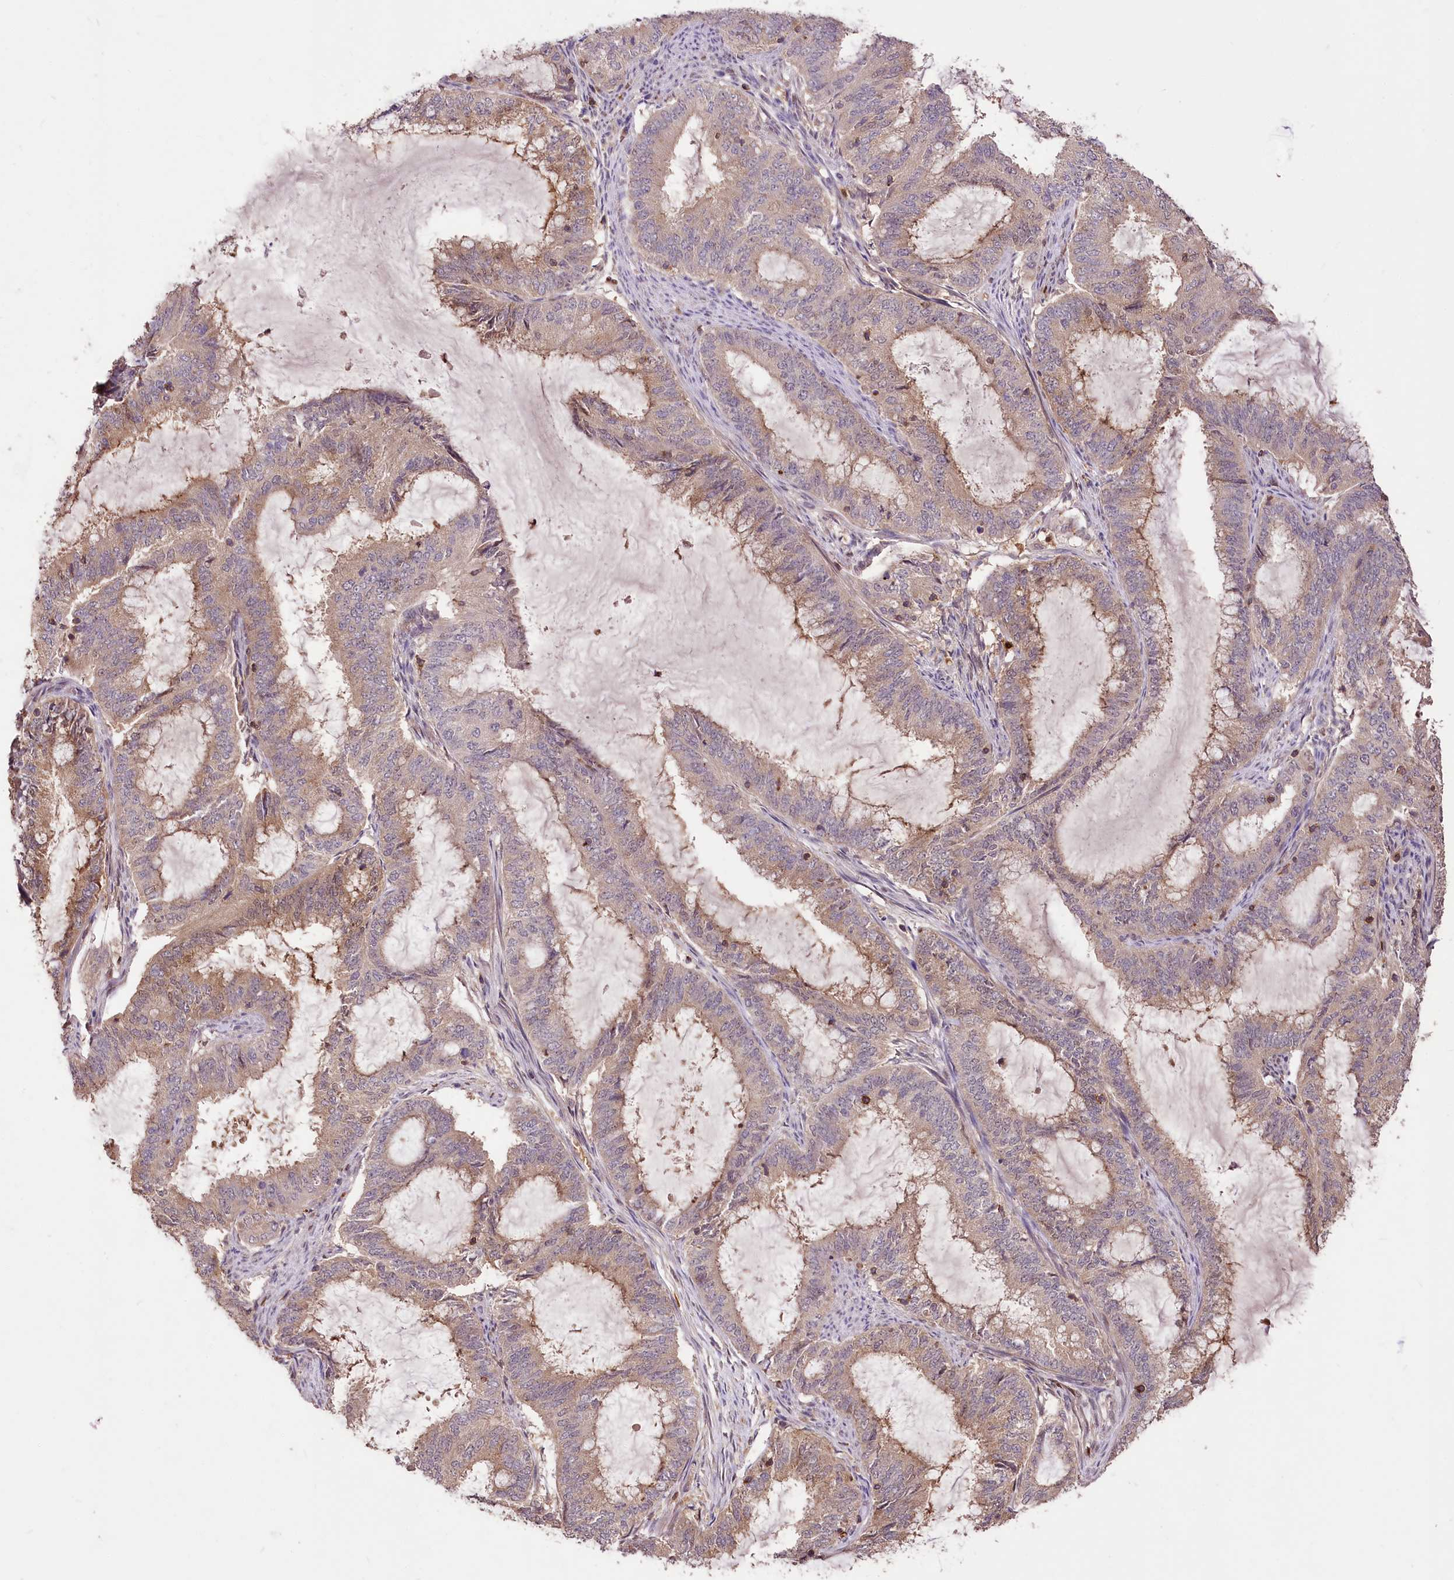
{"staining": {"intensity": "weak", "quantity": "25%-75%", "location": "cytoplasmic/membranous"}, "tissue": "endometrial cancer", "cell_type": "Tumor cells", "image_type": "cancer", "snomed": [{"axis": "morphology", "description": "Adenocarcinoma, NOS"}, {"axis": "topography", "description": "Endometrium"}], "caption": "Endometrial cancer (adenocarcinoma) stained with a brown dye shows weak cytoplasmic/membranous positive staining in approximately 25%-75% of tumor cells.", "gene": "SERGEF", "patient": {"sex": "female", "age": 51}}